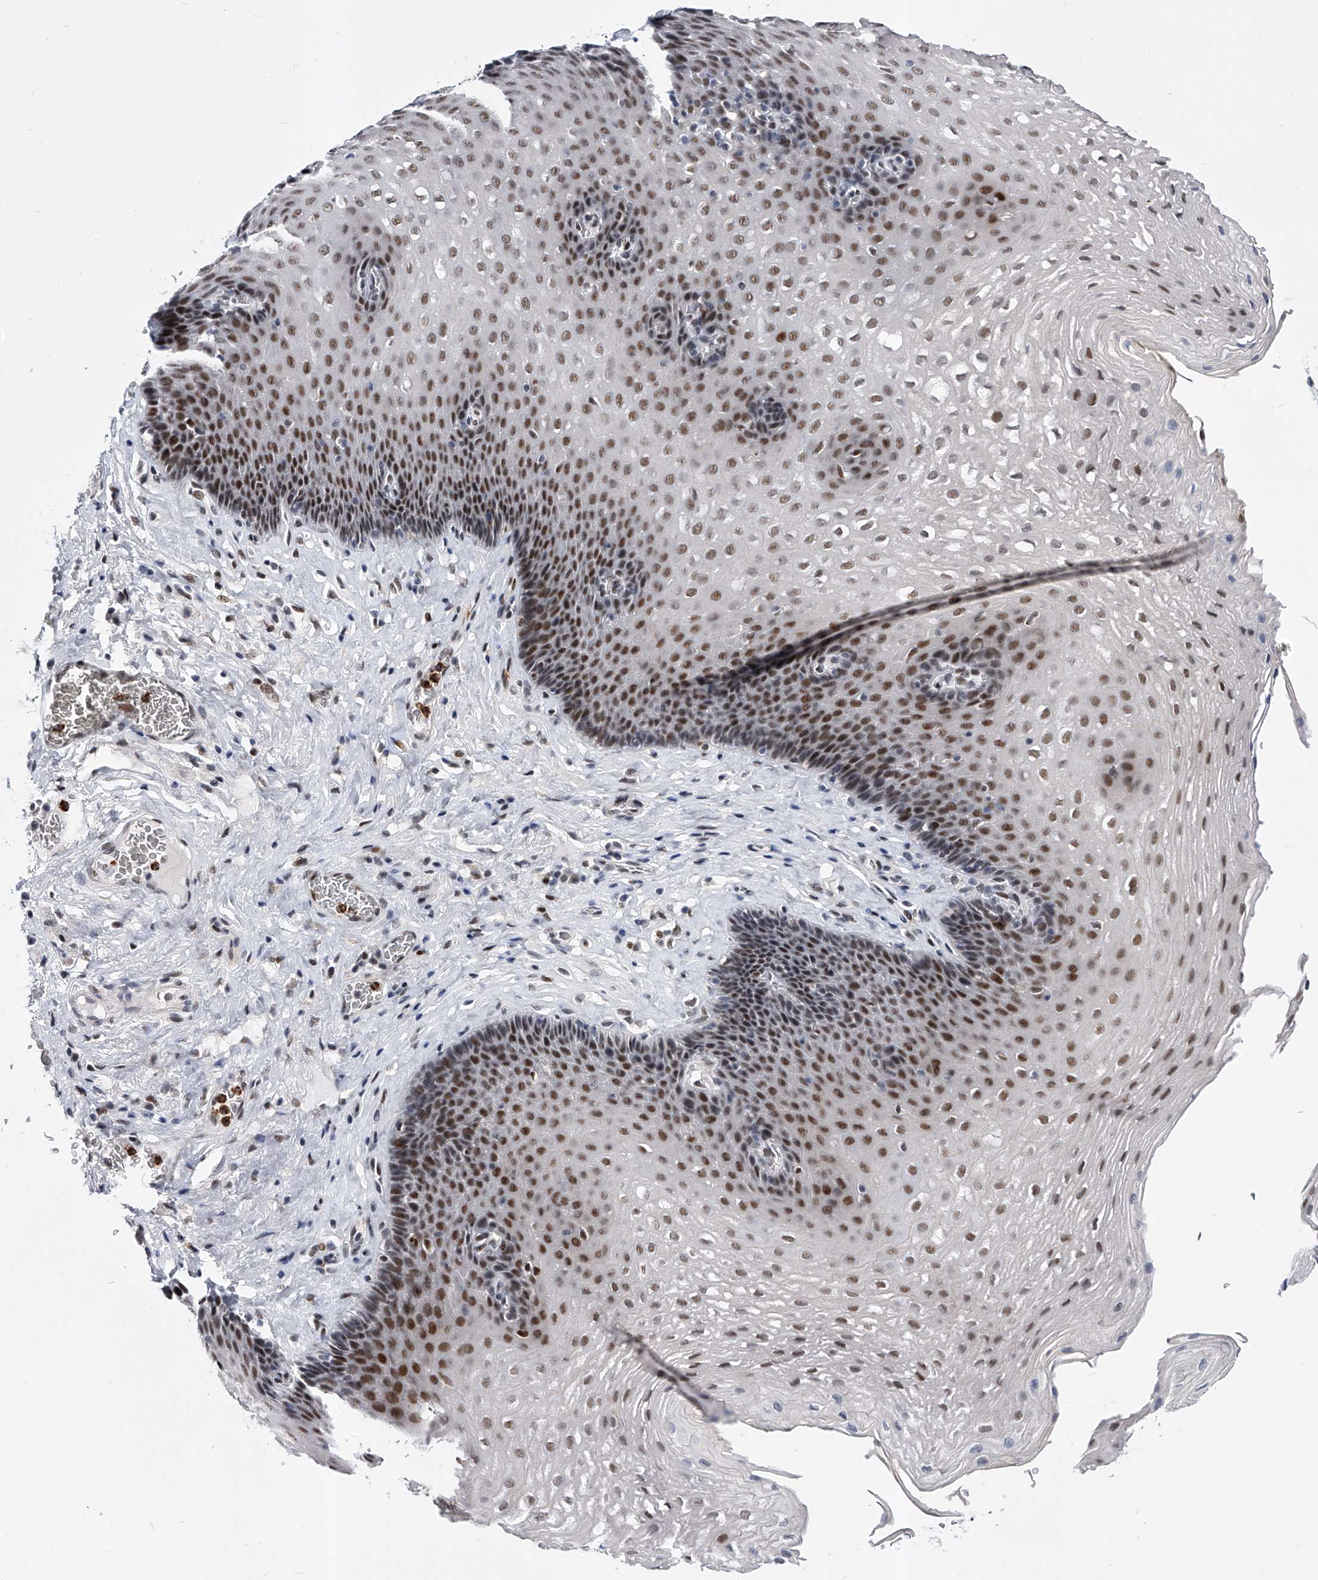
{"staining": {"intensity": "strong", "quantity": ">75%", "location": "nuclear"}, "tissue": "esophagus", "cell_type": "Squamous epithelial cells", "image_type": "normal", "snomed": [{"axis": "morphology", "description": "Normal tissue, NOS"}, {"axis": "topography", "description": "Esophagus"}], "caption": "Immunohistochemistry (DAB) staining of benign human esophagus shows strong nuclear protein positivity in about >75% of squamous epithelial cells. The protein of interest is shown in brown color, while the nuclei are stained blue.", "gene": "TESK2", "patient": {"sex": "female", "age": 66}}